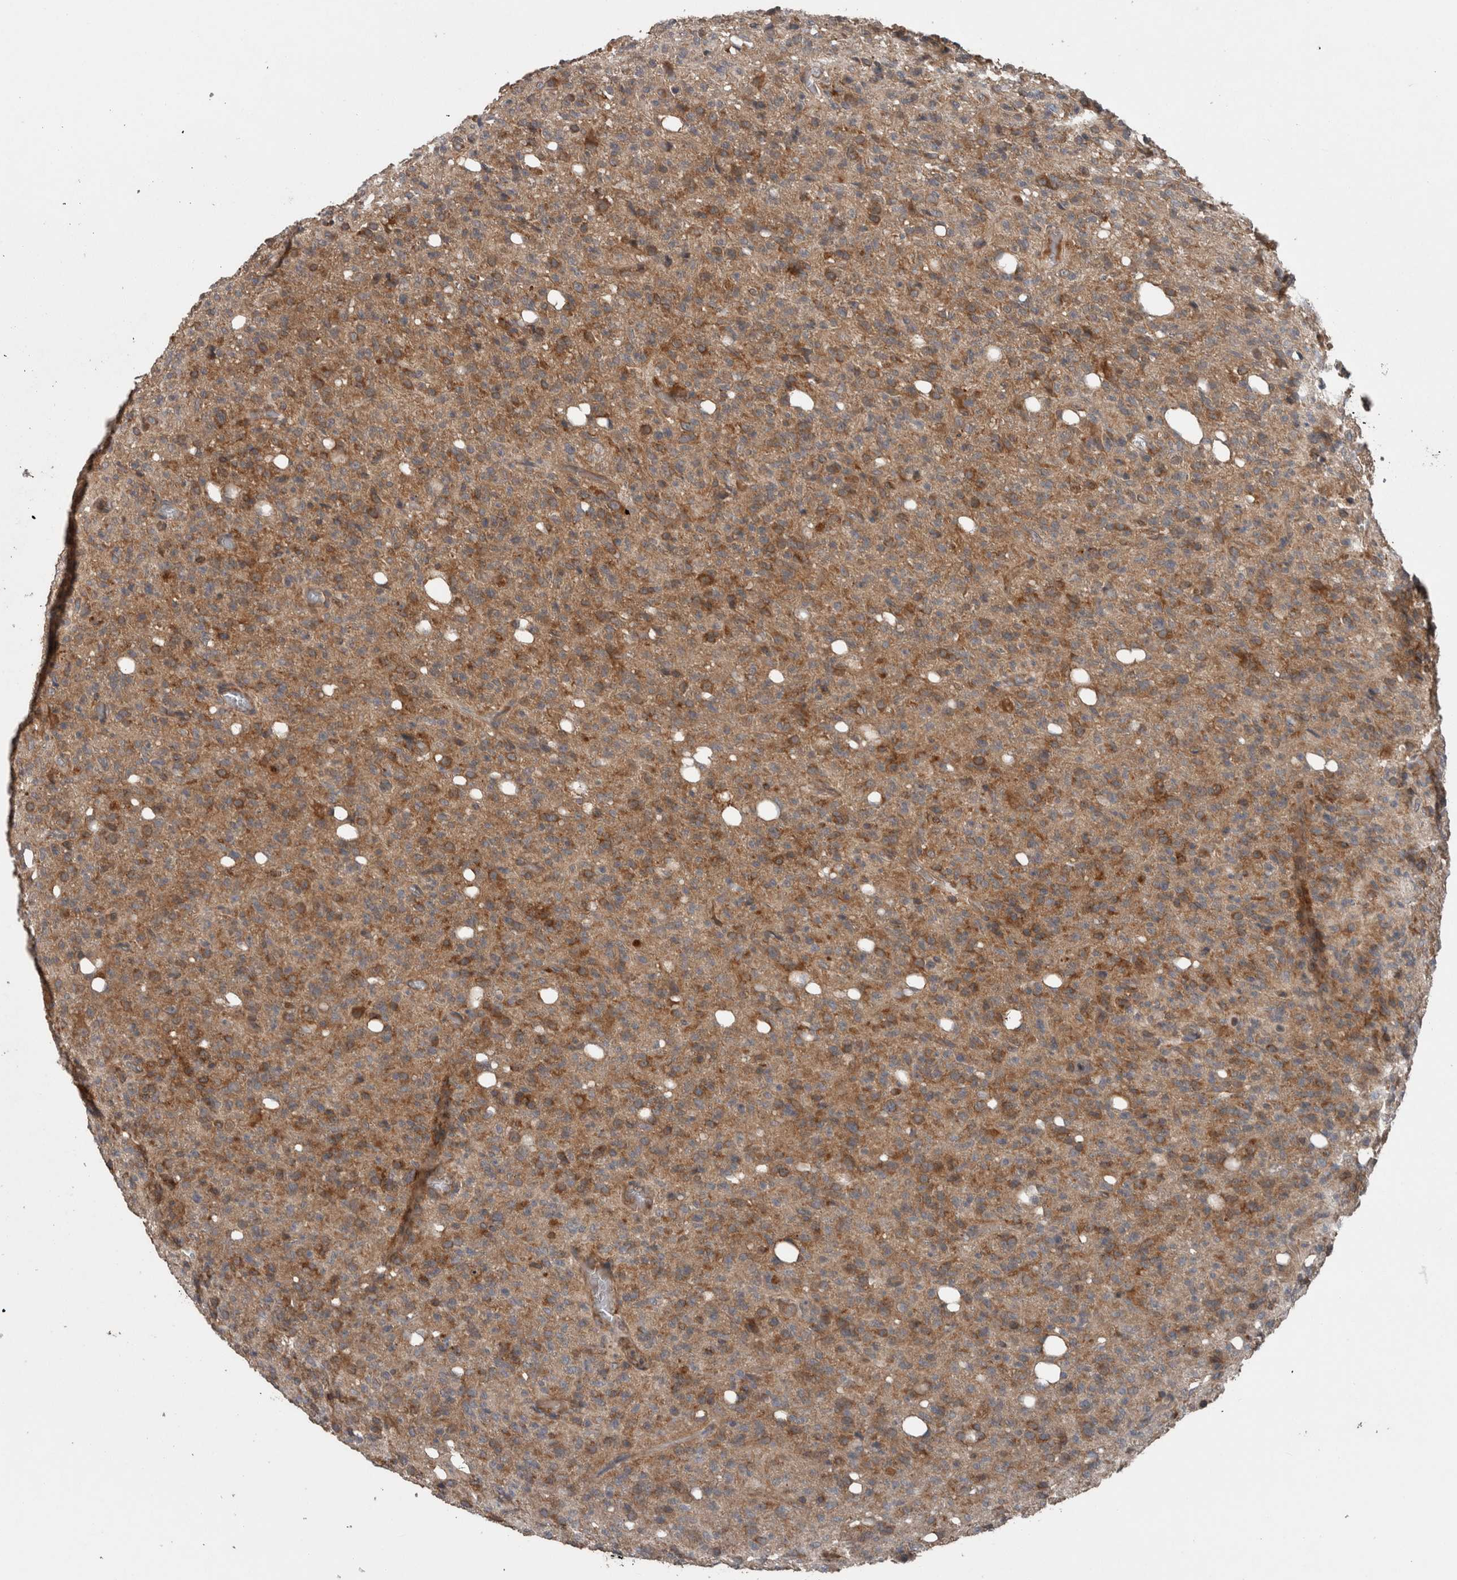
{"staining": {"intensity": "moderate", "quantity": "25%-75%", "location": "cytoplasmic/membranous"}, "tissue": "glioma", "cell_type": "Tumor cells", "image_type": "cancer", "snomed": [{"axis": "morphology", "description": "Glioma, malignant, High grade"}, {"axis": "topography", "description": "Brain"}], "caption": "Immunohistochemical staining of human malignant glioma (high-grade) shows medium levels of moderate cytoplasmic/membranous protein positivity in approximately 25%-75% of tumor cells.", "gene": "RIOK3", "patient": {"sex": "female", "age": 57}}